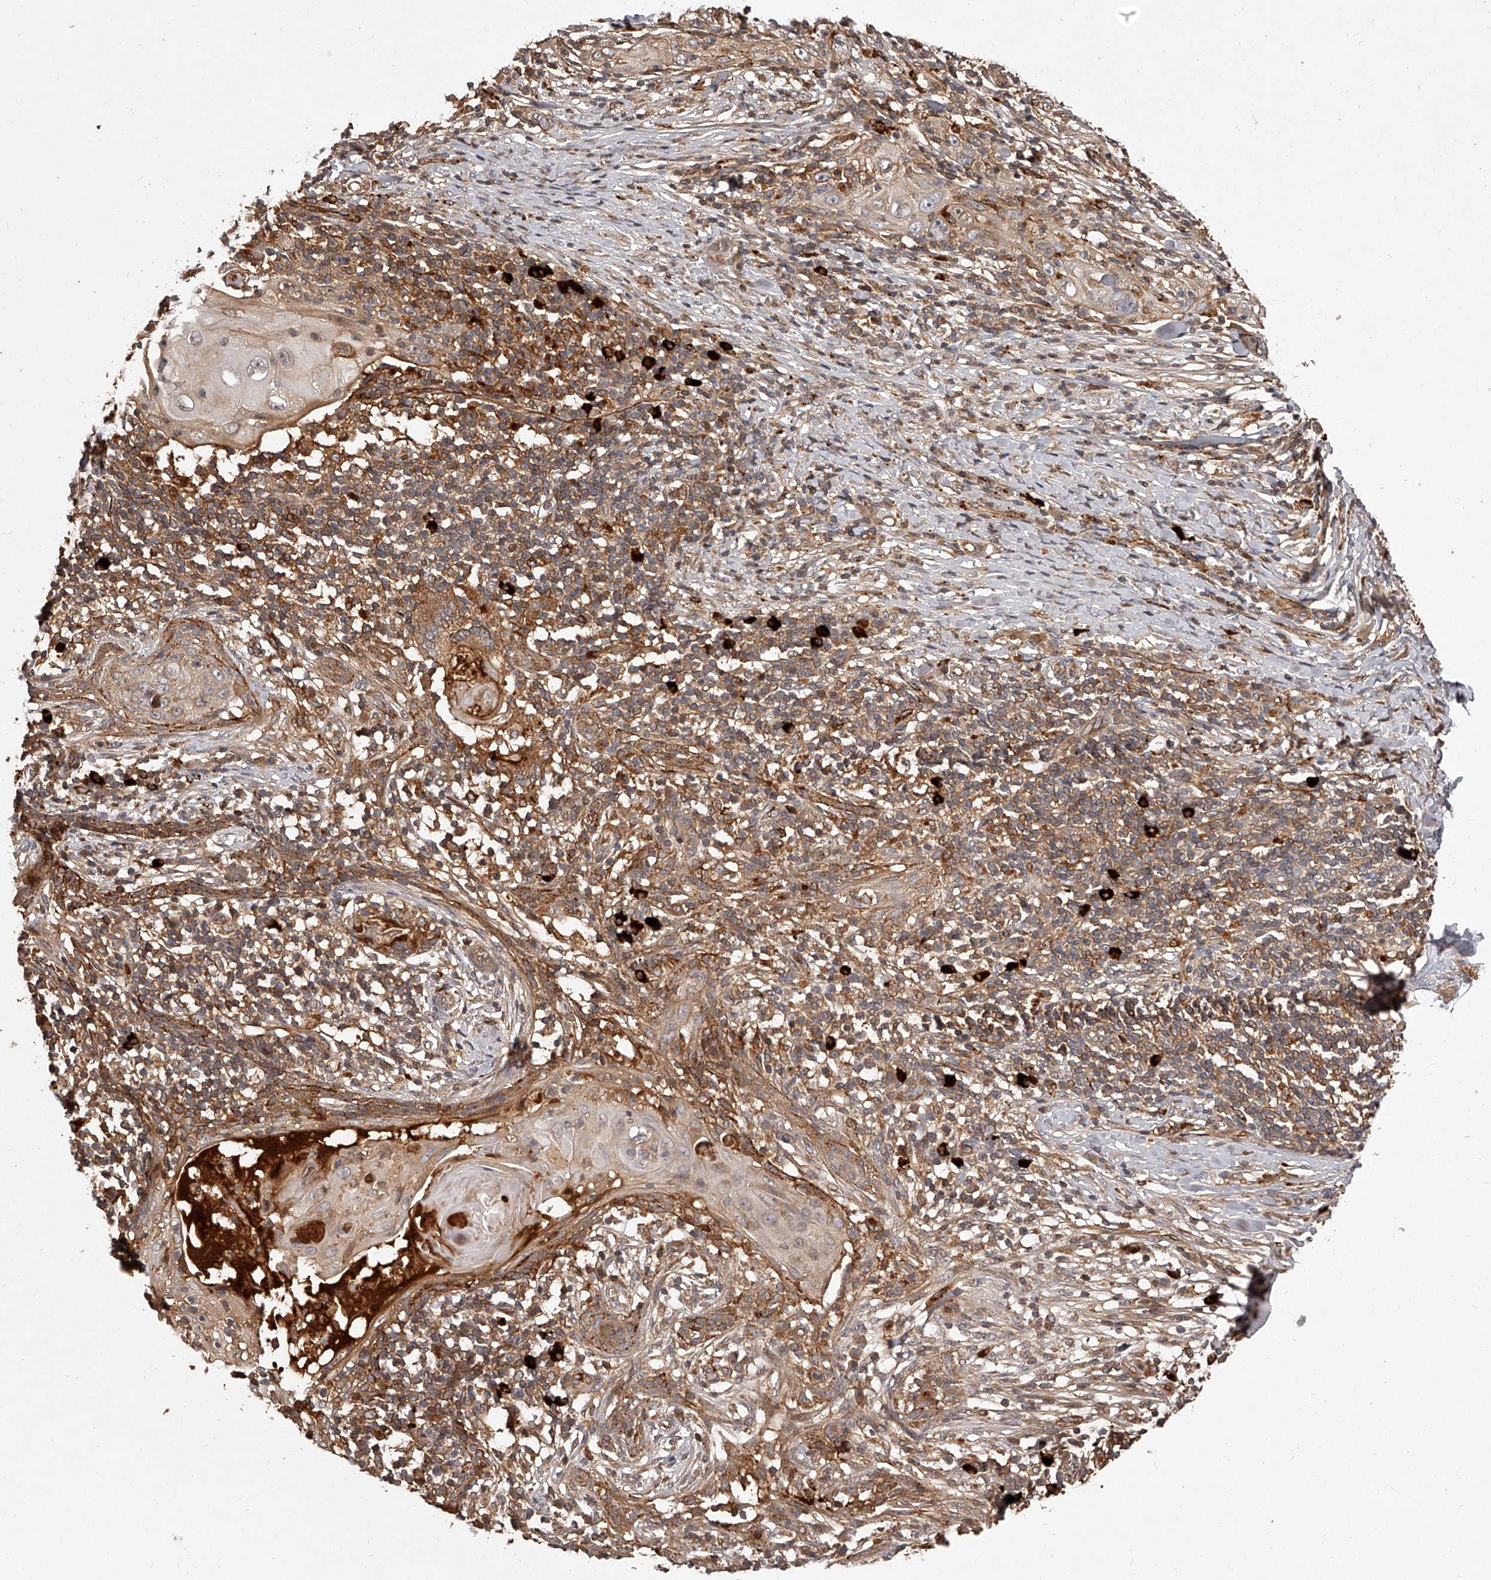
{"staining": {"intensity": "weak", "quantity": ">75%", "location": "cytoplasmic/membranous"}, "tissue": "skin cancer", "cell_type": "Tumor cells", "image_type": "cancer", "snomed": [{"axis": "morphology", "description": "Squamous cell carcinoma, NOS"}, {"axis": "topography", "description": "Skin"}], "caption": "Human squamous cell carcinoma (skin) stained for a protein (brown) shows weak cytoplasmic/membranous positive expression in approximately >75% of tumor cells.", "gene": "CRYZL1", "patient": {"sex": "female", "age": 88}}